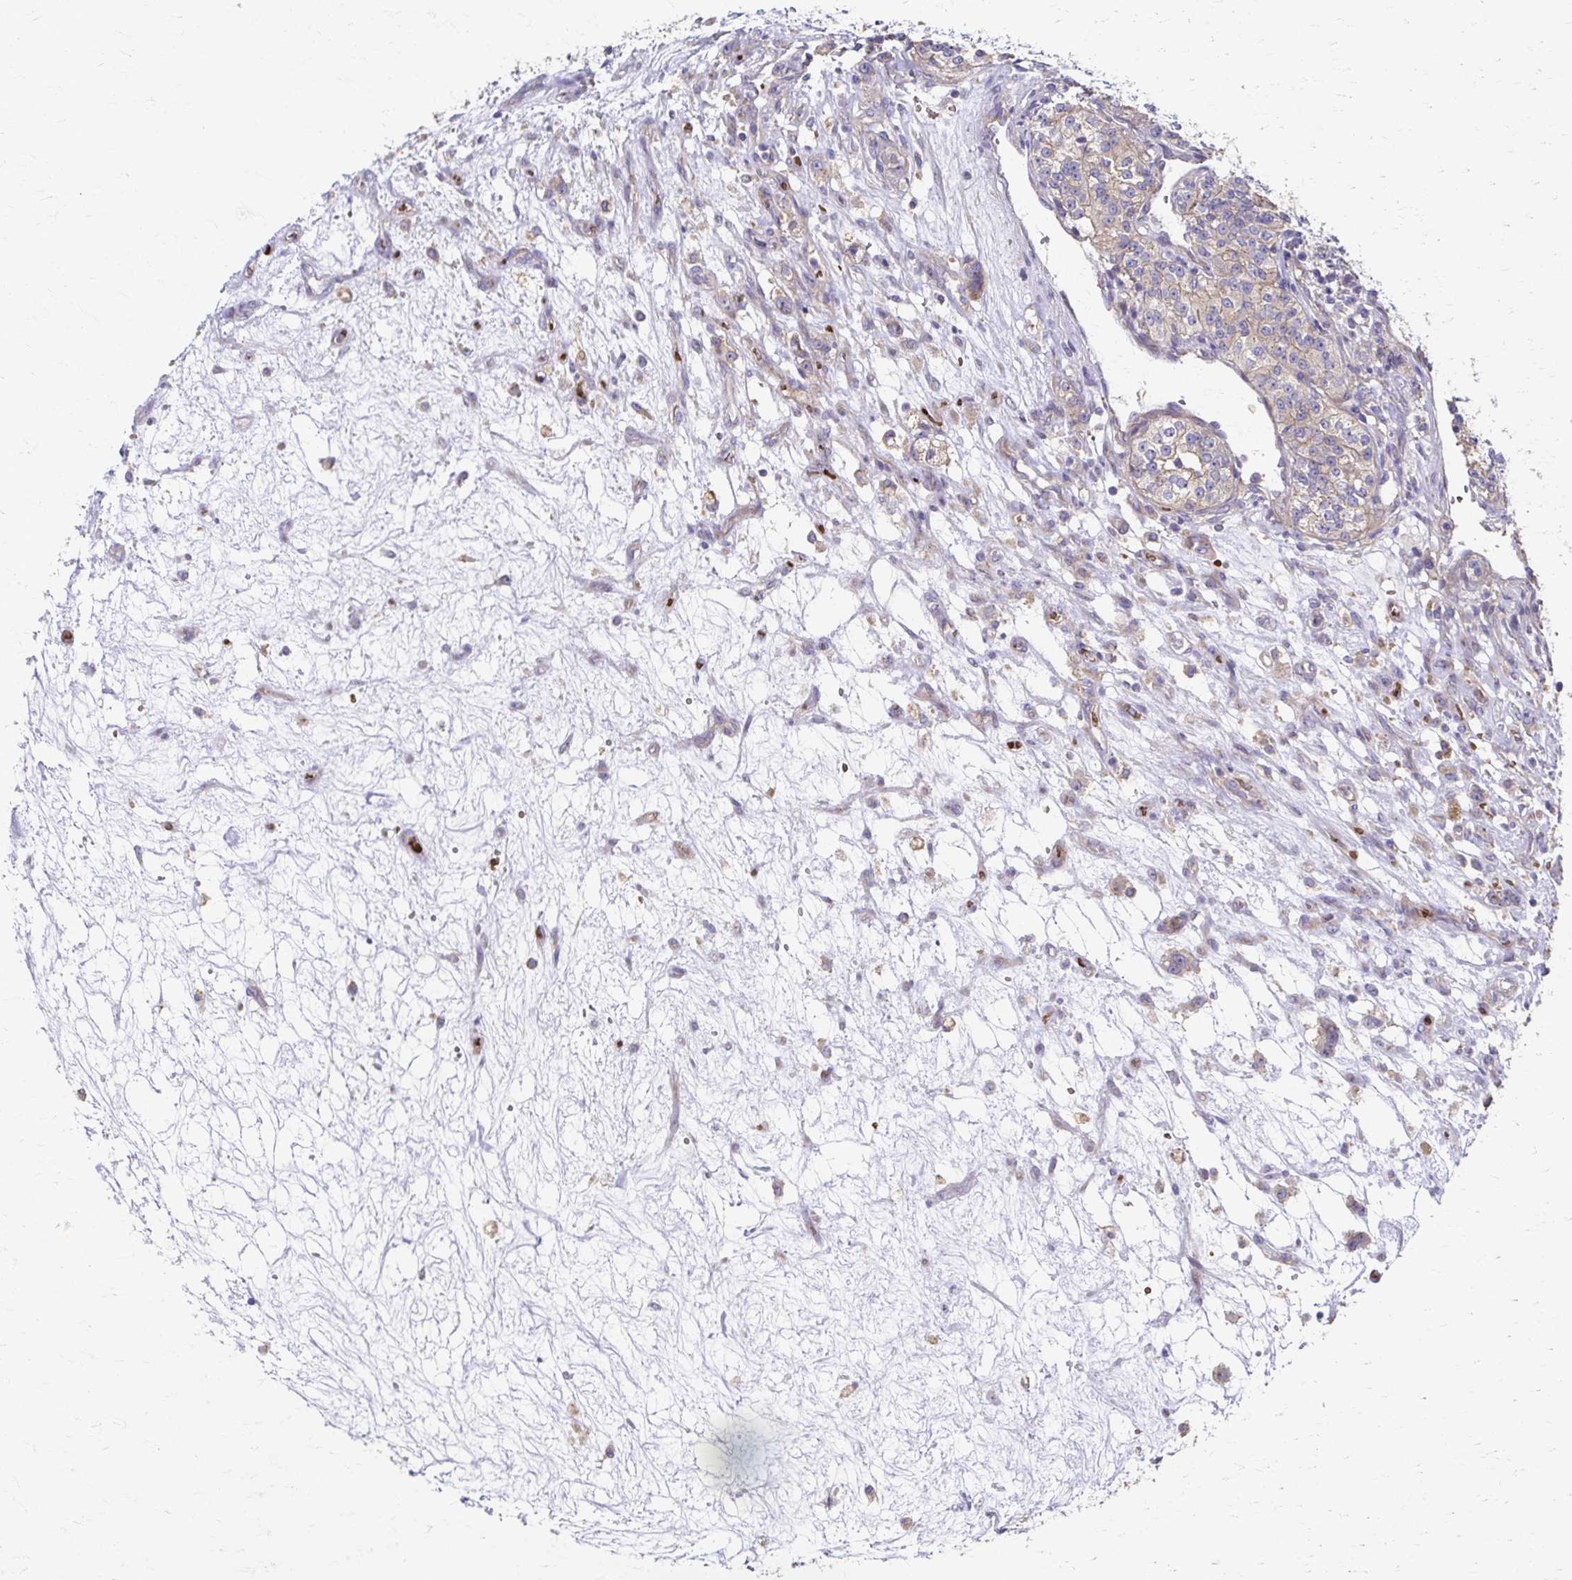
{"staining": {"intensity": "weak", "quantity": "<25%", "location": "cytoplasmic/membranous"}, "tissue": "renal cancer", "cell_type": "Tumor cells", "image_type": "cancer", "snomed": [{"axis": "morphology", "description": "Adenocarcinoma, NOS"}, {"axis": "topography", "description": "Kidney"}], "caption": "Immunohistochemistry (IHC) image of human renal cancer (adenocarcinoma) stained for a protein (brown), which demonstrates no expression in tumor cells. (IHC, brightfield microscopy, high magnification).", "gene": "SKA2", "patient": {"sex": "female", "age": 63}}